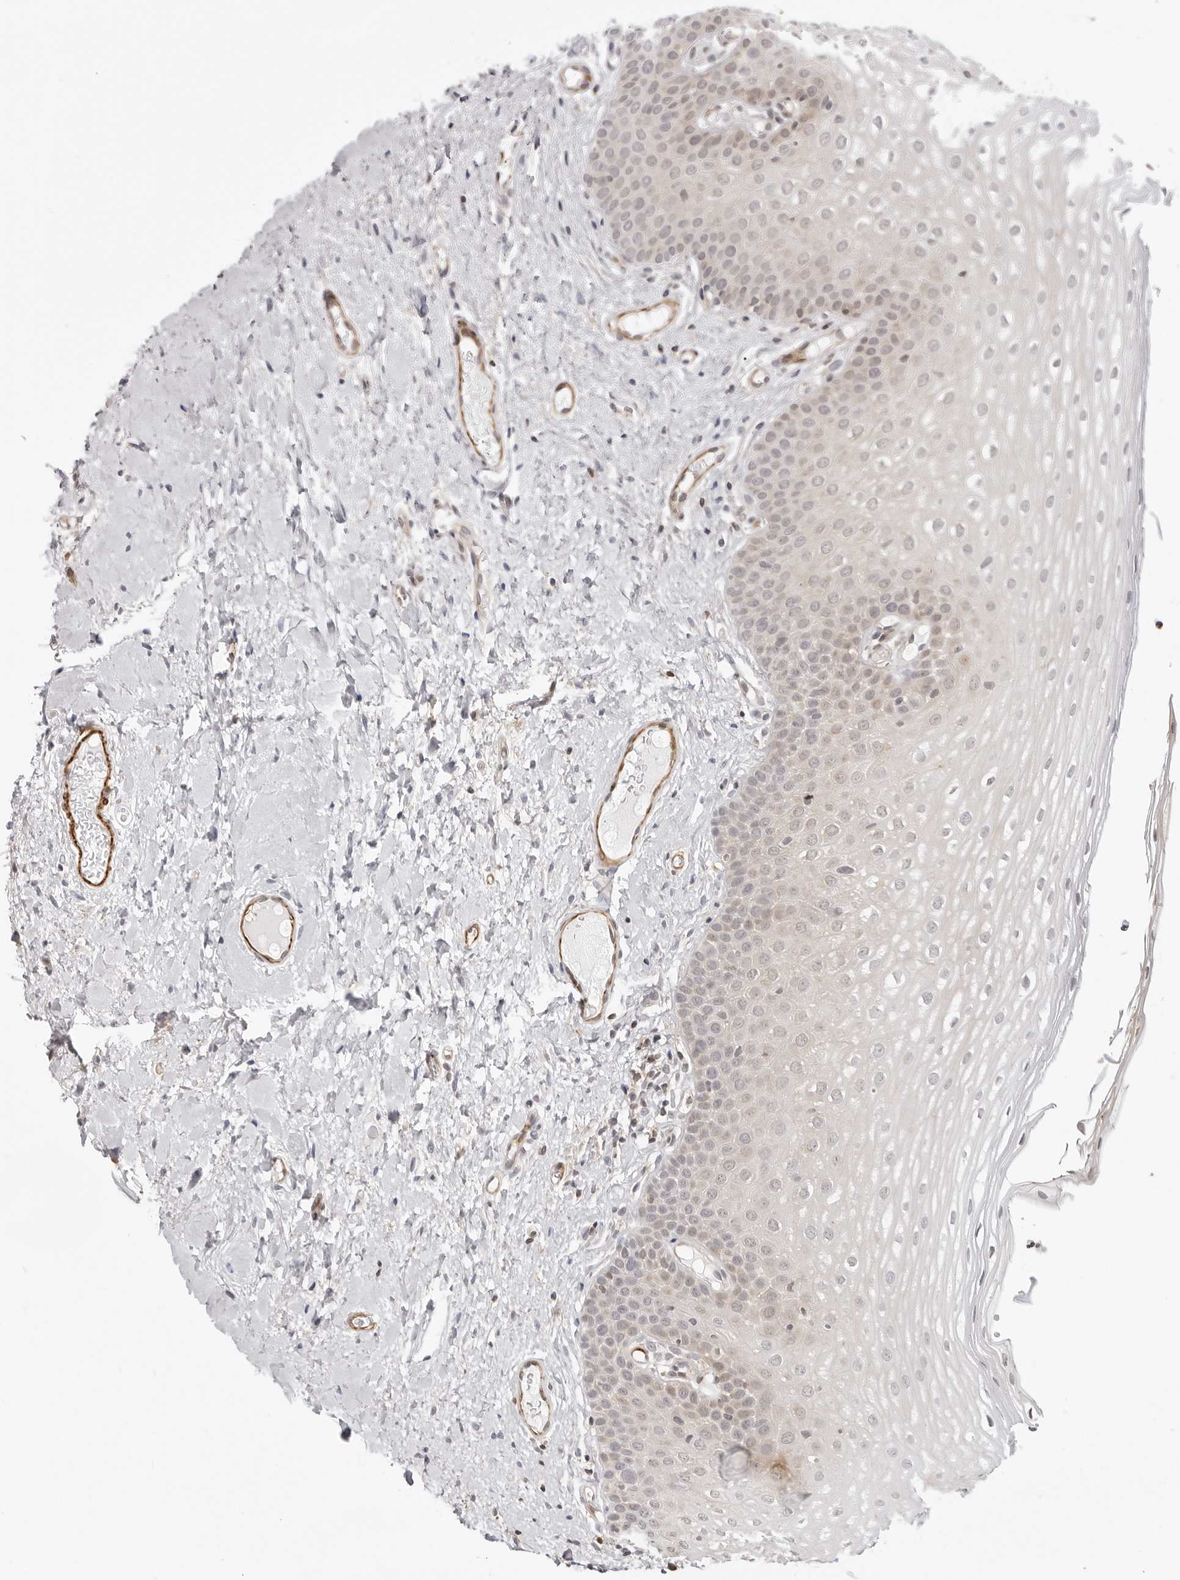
{"staining": {"intensity": "moderate", "quantity": "25%-75%", "location": "cytoplasmic/membranous"}, "tissue": "oral mucosa", "cell_type": "Squamous epithelial cells", "image_type": "normal", "snomed": [{"axis": "morphology", "description": "Normal tissue, NOS"}, {"axis": "topography", "description": "Oral tissue"}], "caption": "Immunohistochemical staining of benign oral mucosa demonstrates 25%-75% levels of moderate cytoplasmic/membranous protein expression in approximately 25%-75% of squamous epithelial cells. Immunohistochemistry stains the protein of interest in brown and the nuclei are stained blue.", "gene": "UNK", "patient": {"sex": "female", "age": 56}}